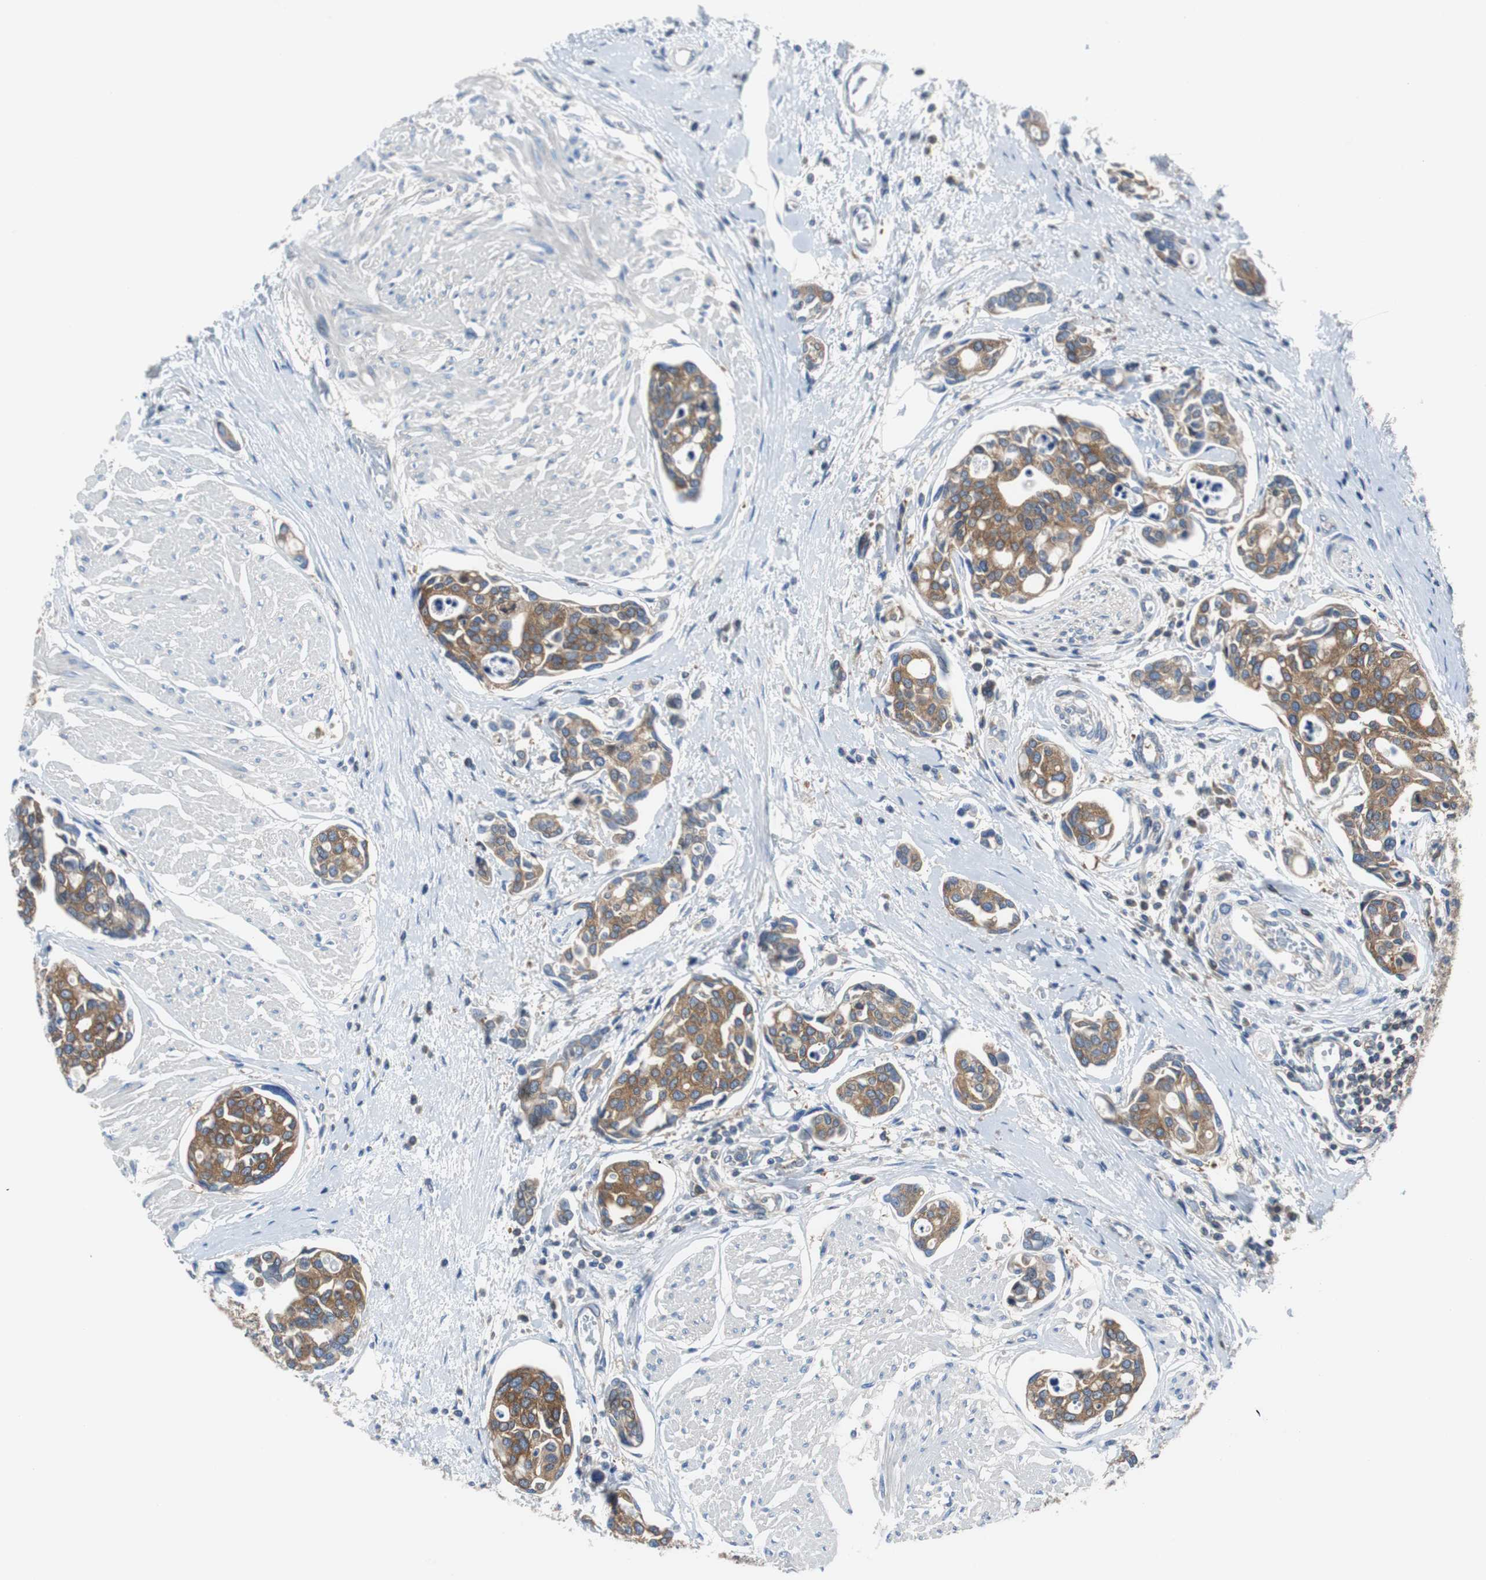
{"staining": {"intensity": "strong", "quantity": ">75%", "location": "cytoplasmic/membranous"}, "tissue": "urothelial cancer", "cell_type": "Tumor cells", "image_type": "cancer", "snomed": [{"axis": "morphology", "description": "Urothelial carcinoma, High grade"}, {"axis": "topography", "description": "Urinary bladder"}], "caption": "A brown stain labels strong cytoplasmic/membranous positivity of a protein in high-grade urothelial carcinoma tumor cells.", "gene": "BRAF", "patient": {"sex": "male", "age": 78}}